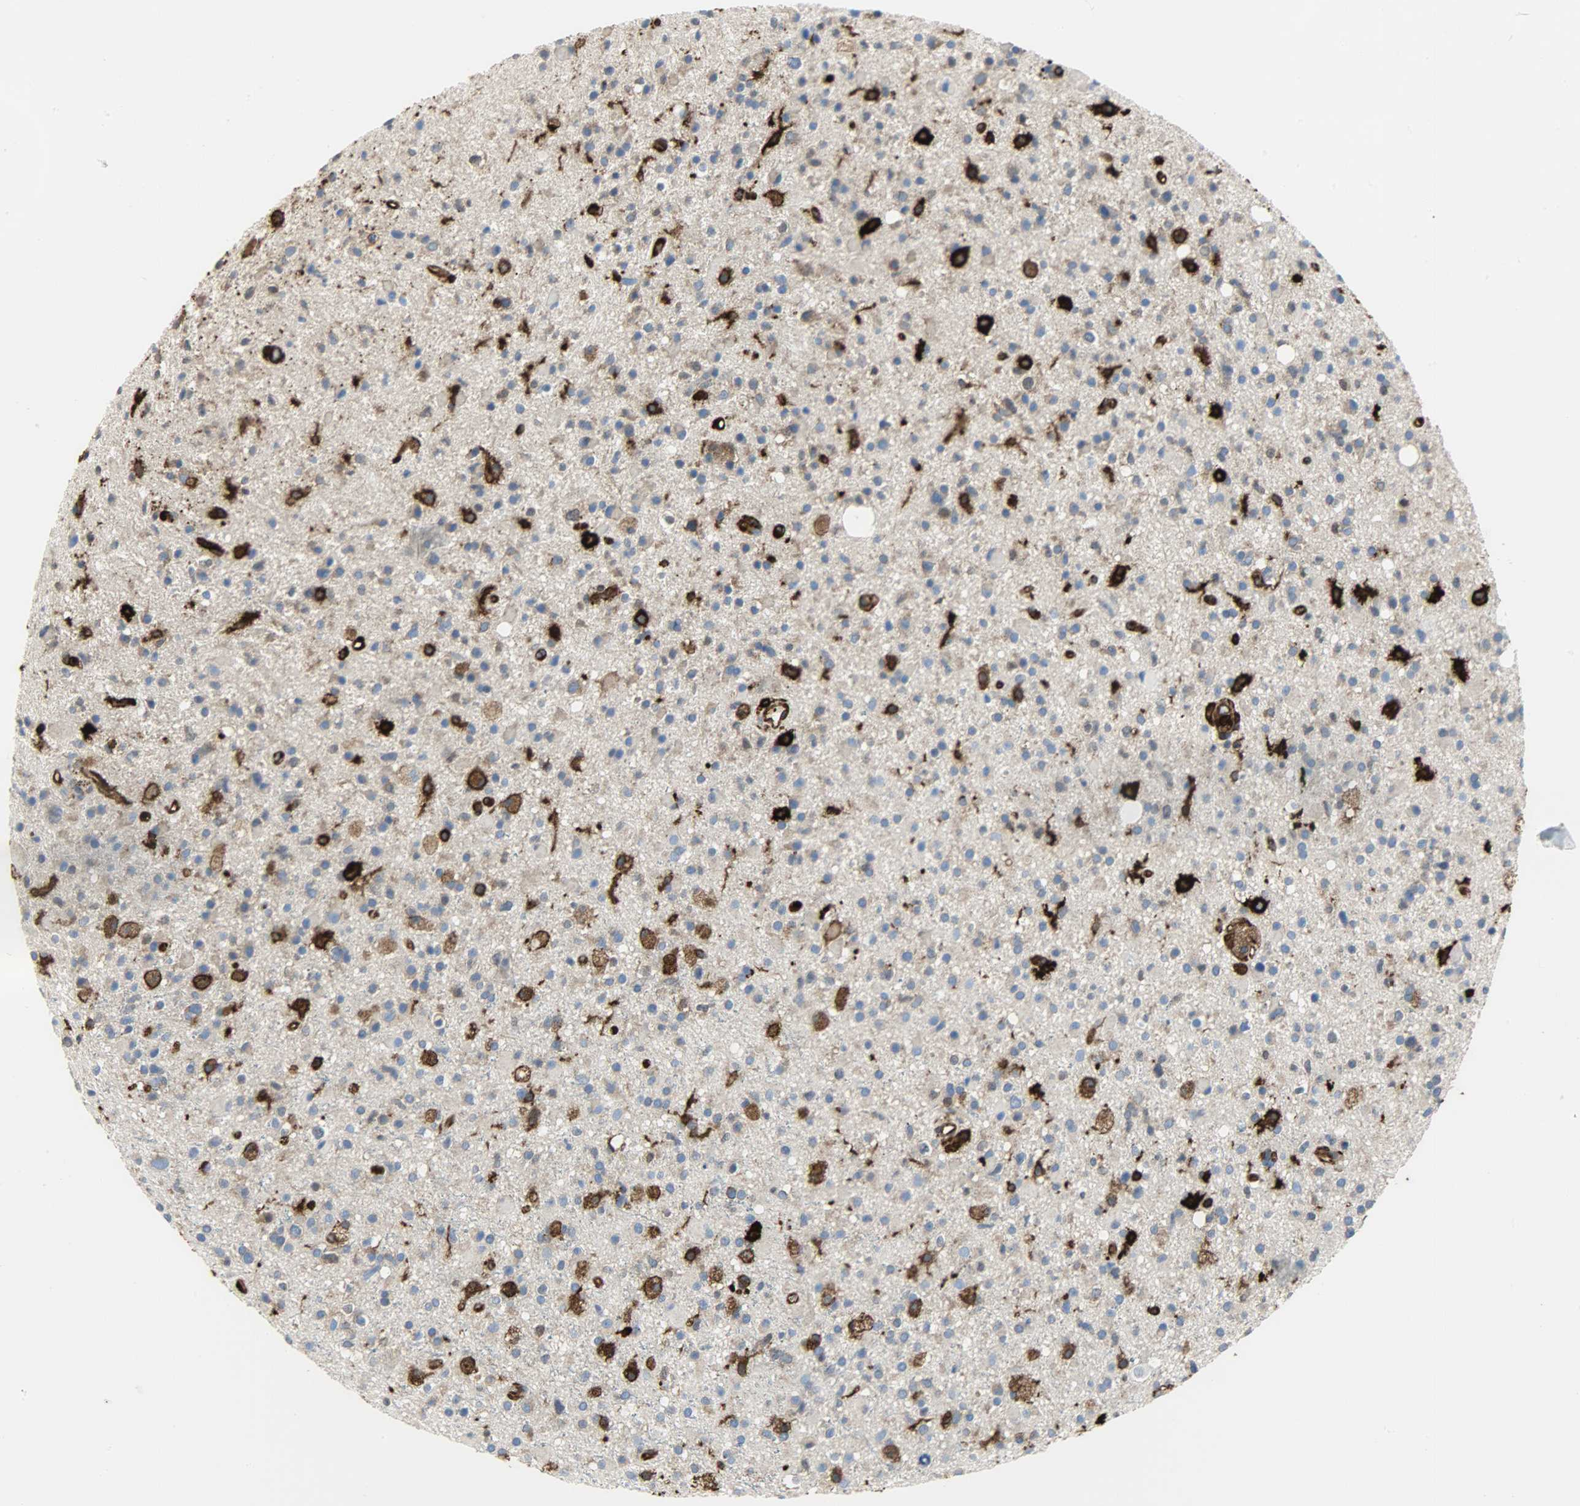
{"staining": {"intensity": "moderate", "quantity": ">75%", "location": "cytoplasmic/membranous"}, "tissue": "glioma", "cell_type": "Tumor cells", "image_type": "cancer", "snomed": [{"axis": "morphology", "description": "Glioma, malignant, High grade"}, {"axis": "topography", "description": "Brain"}], "caption": "Protein positivity by immunohistochemistry shows moderate cytoplasmic/membranous expression in approximately >75% of tumor cells in glioma. The staining is performed using DAB (3,3'-diaminobenzidine) brown chromogen to label protein expression. The nuclei are counter-stained blue using hematoxylin.", "gene": "VASP", "patient": {"sex": "male", "age": 33}}